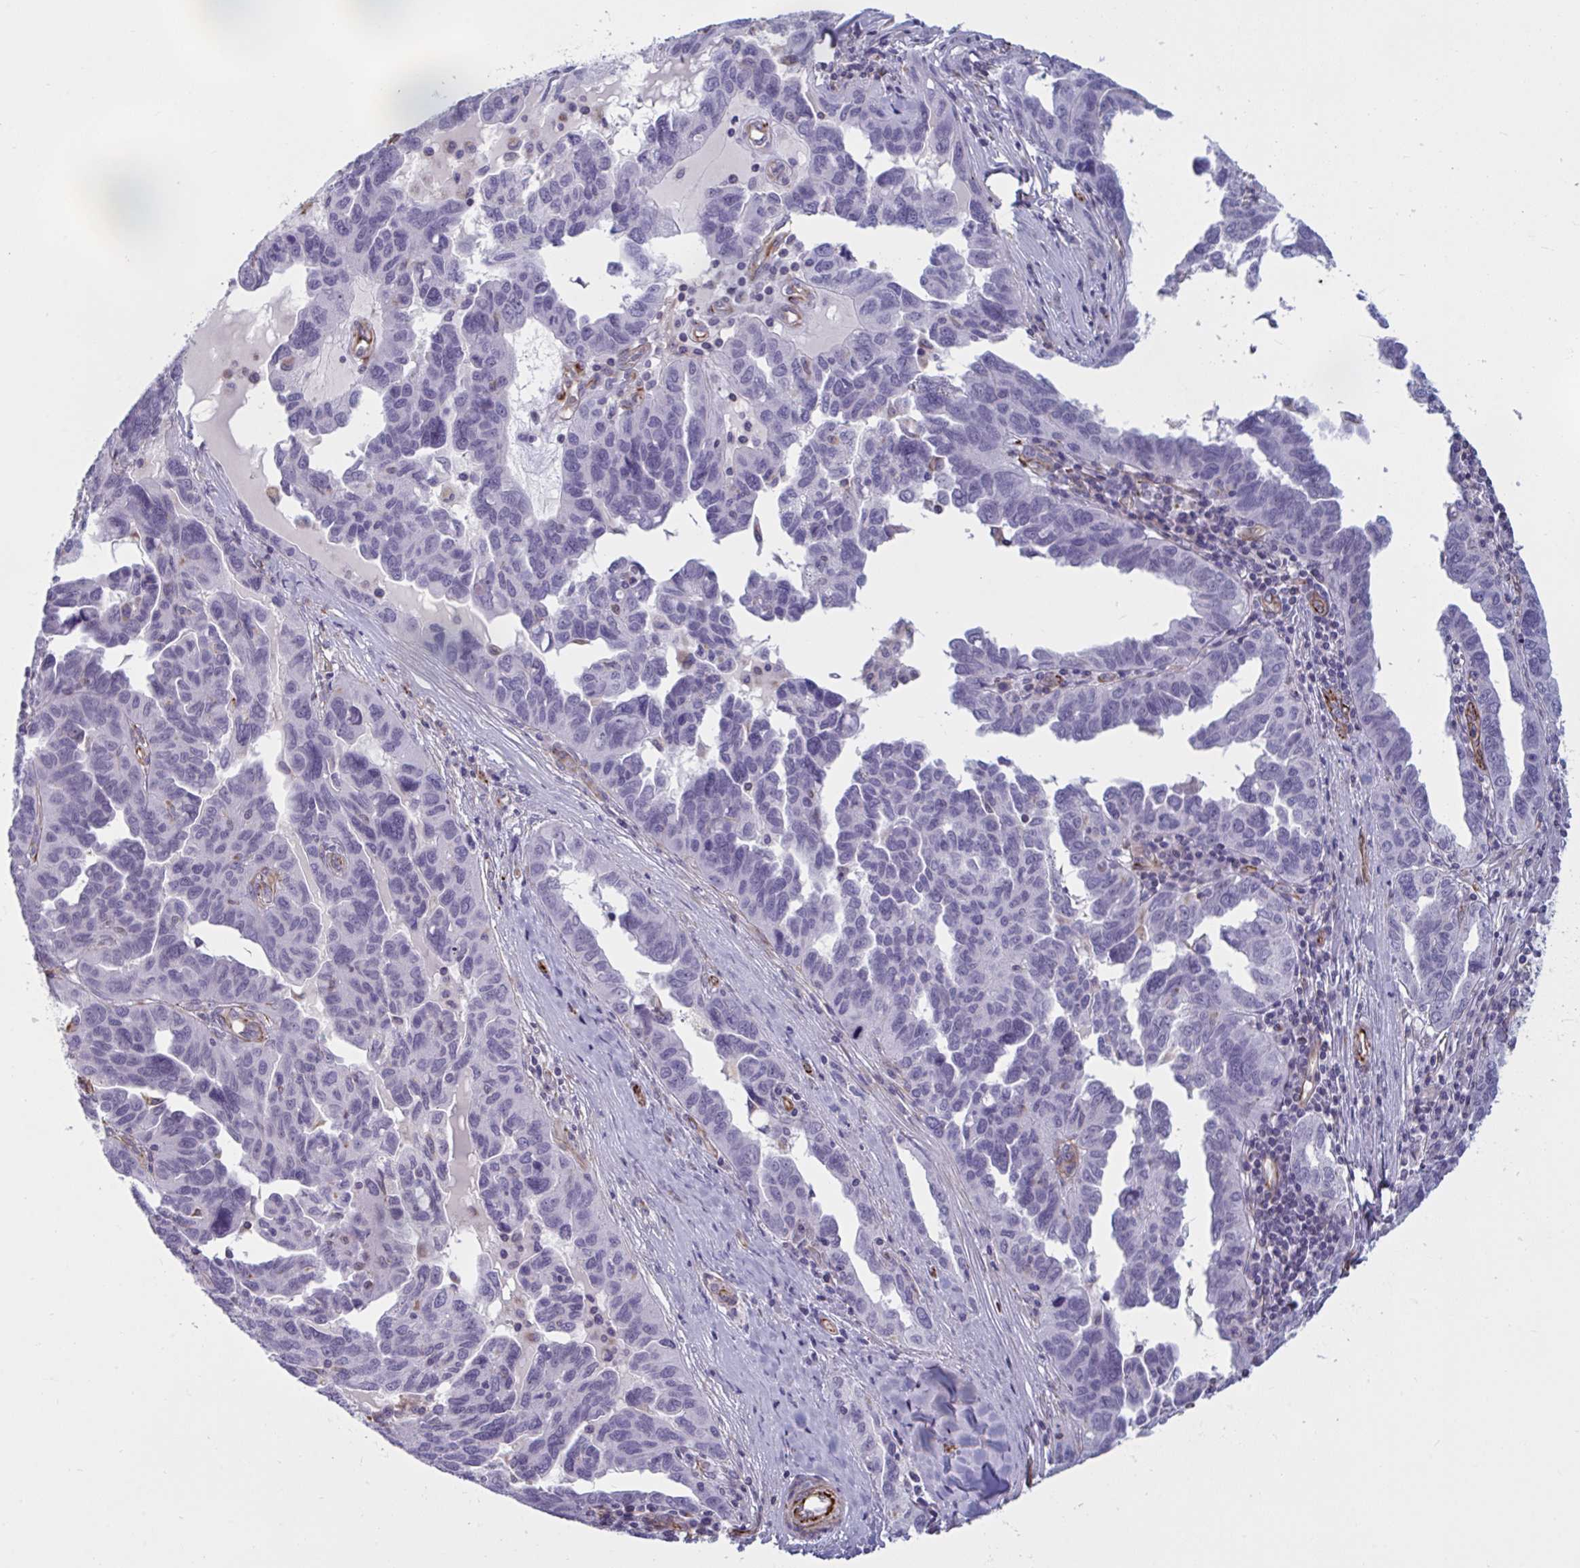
{"staining": {"intensity": "negative", "quantity": "none", "location": "none"}, "tissue": "ovarian cancer", "cell_type": "Tumor cells", "image_type": "cancer", "snomed": [{"axis": "morphology", "description": "Cystadenocarcinoma, serous, NOS"}, {"axis": "topography", "description": "Ovary"}], "caption": "Human serous cystadenocarcinoma (ovarian) stained for a protein using IHC demonstrates no staining in tumor cells.", "gene": "OR1L3", "patient": {"sex": "female", "age": 64}}